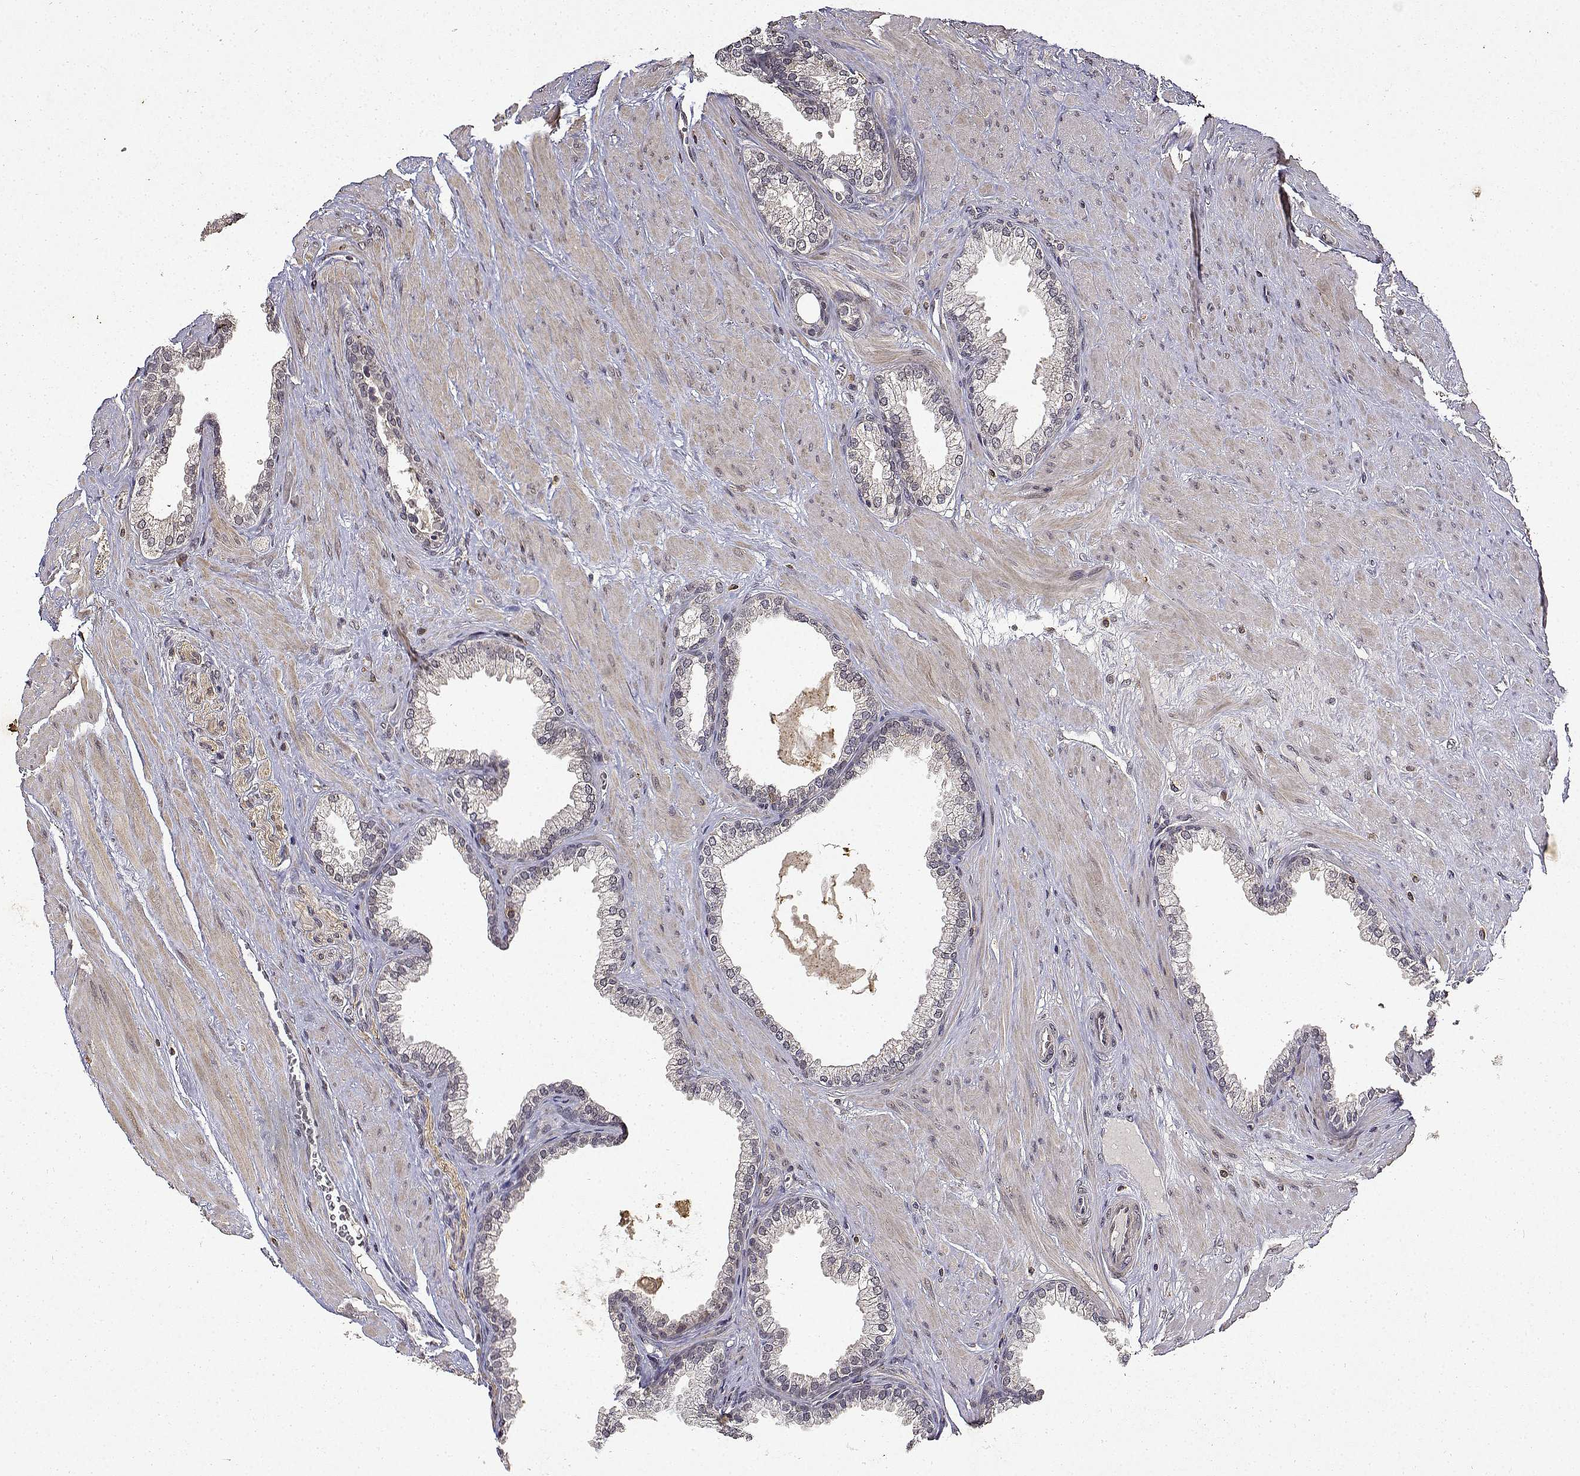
{"staining": {"intensity": "negative", "quantity": "none", "location": "none"}, "tissue": "prostate cancer", "cell_type": "Tumor cells", "image_type": "cancer", "snomed": [{"axis": "morphology", "description": "Adenocarcinoma, High grade"}, {"axis": "topography", "description": "Prostate"}], "caption": "Immunohistochemical staining of human prostate high-grade adenocarcinoma demonstrates no significant positivity in tumor cells.", "gene": "BDNF", "patient": {"sex": "male", "age": 68}}